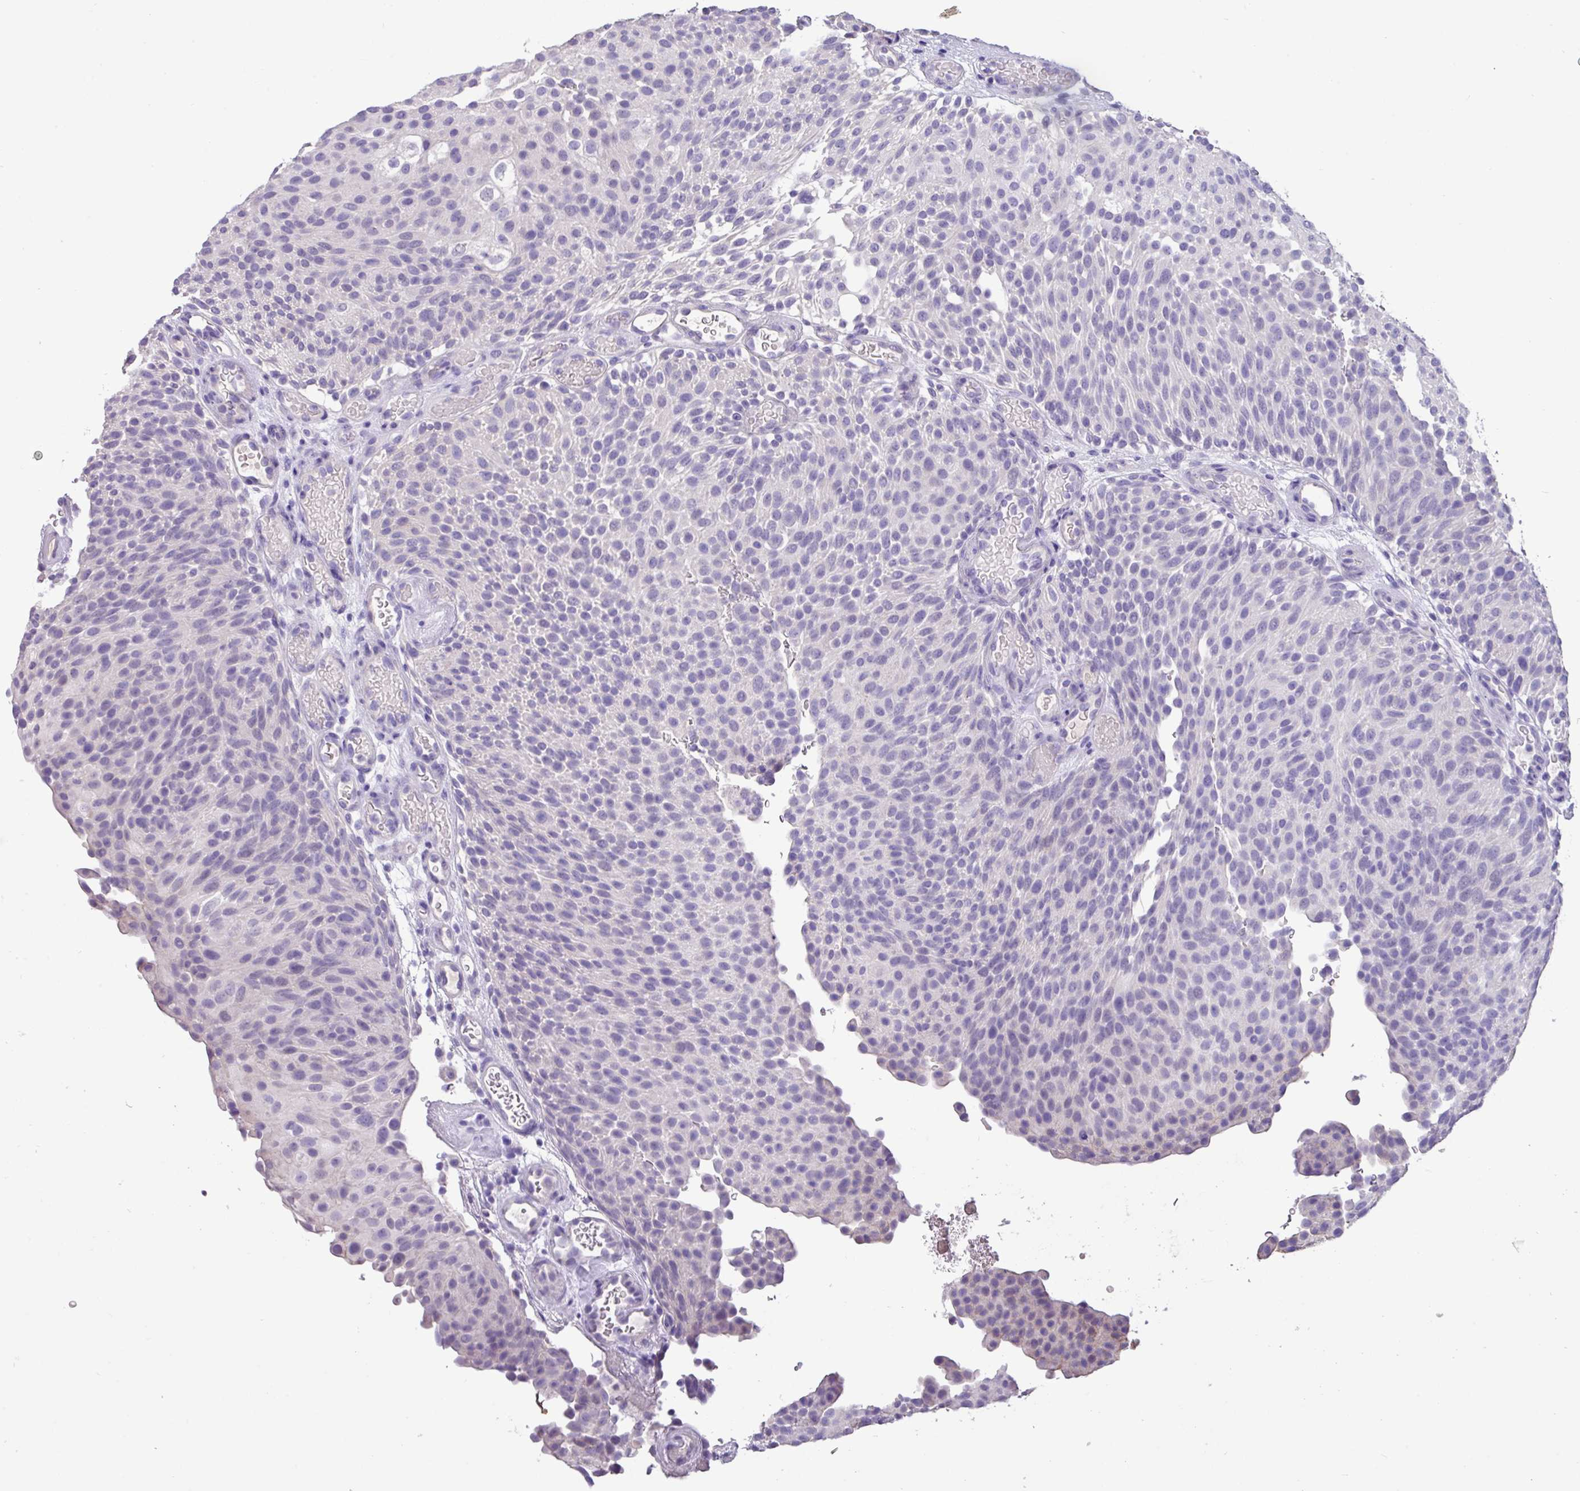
{"staining": {"intensity": "negative", "quantity": "none", "location": "none"}, "tissue": "pancreatic cancer", "cell_type": "Tumor cells", "image_type": "cancer", "snomed": [{"axis": "morphology", "description": "Adenocarcinoma, NOS"}, {"axis": "topography", "description": "Pancreas"}], "caption": "Immunohistochemistry (IHC) photomicrograph of neoplastic tissue: pancreatic adenocarcinoma stained with DAB exhibits no significant protein staining in tumor cells.", "gene": "EPCAM", "patient": {"sex": "male", "age": 63}}